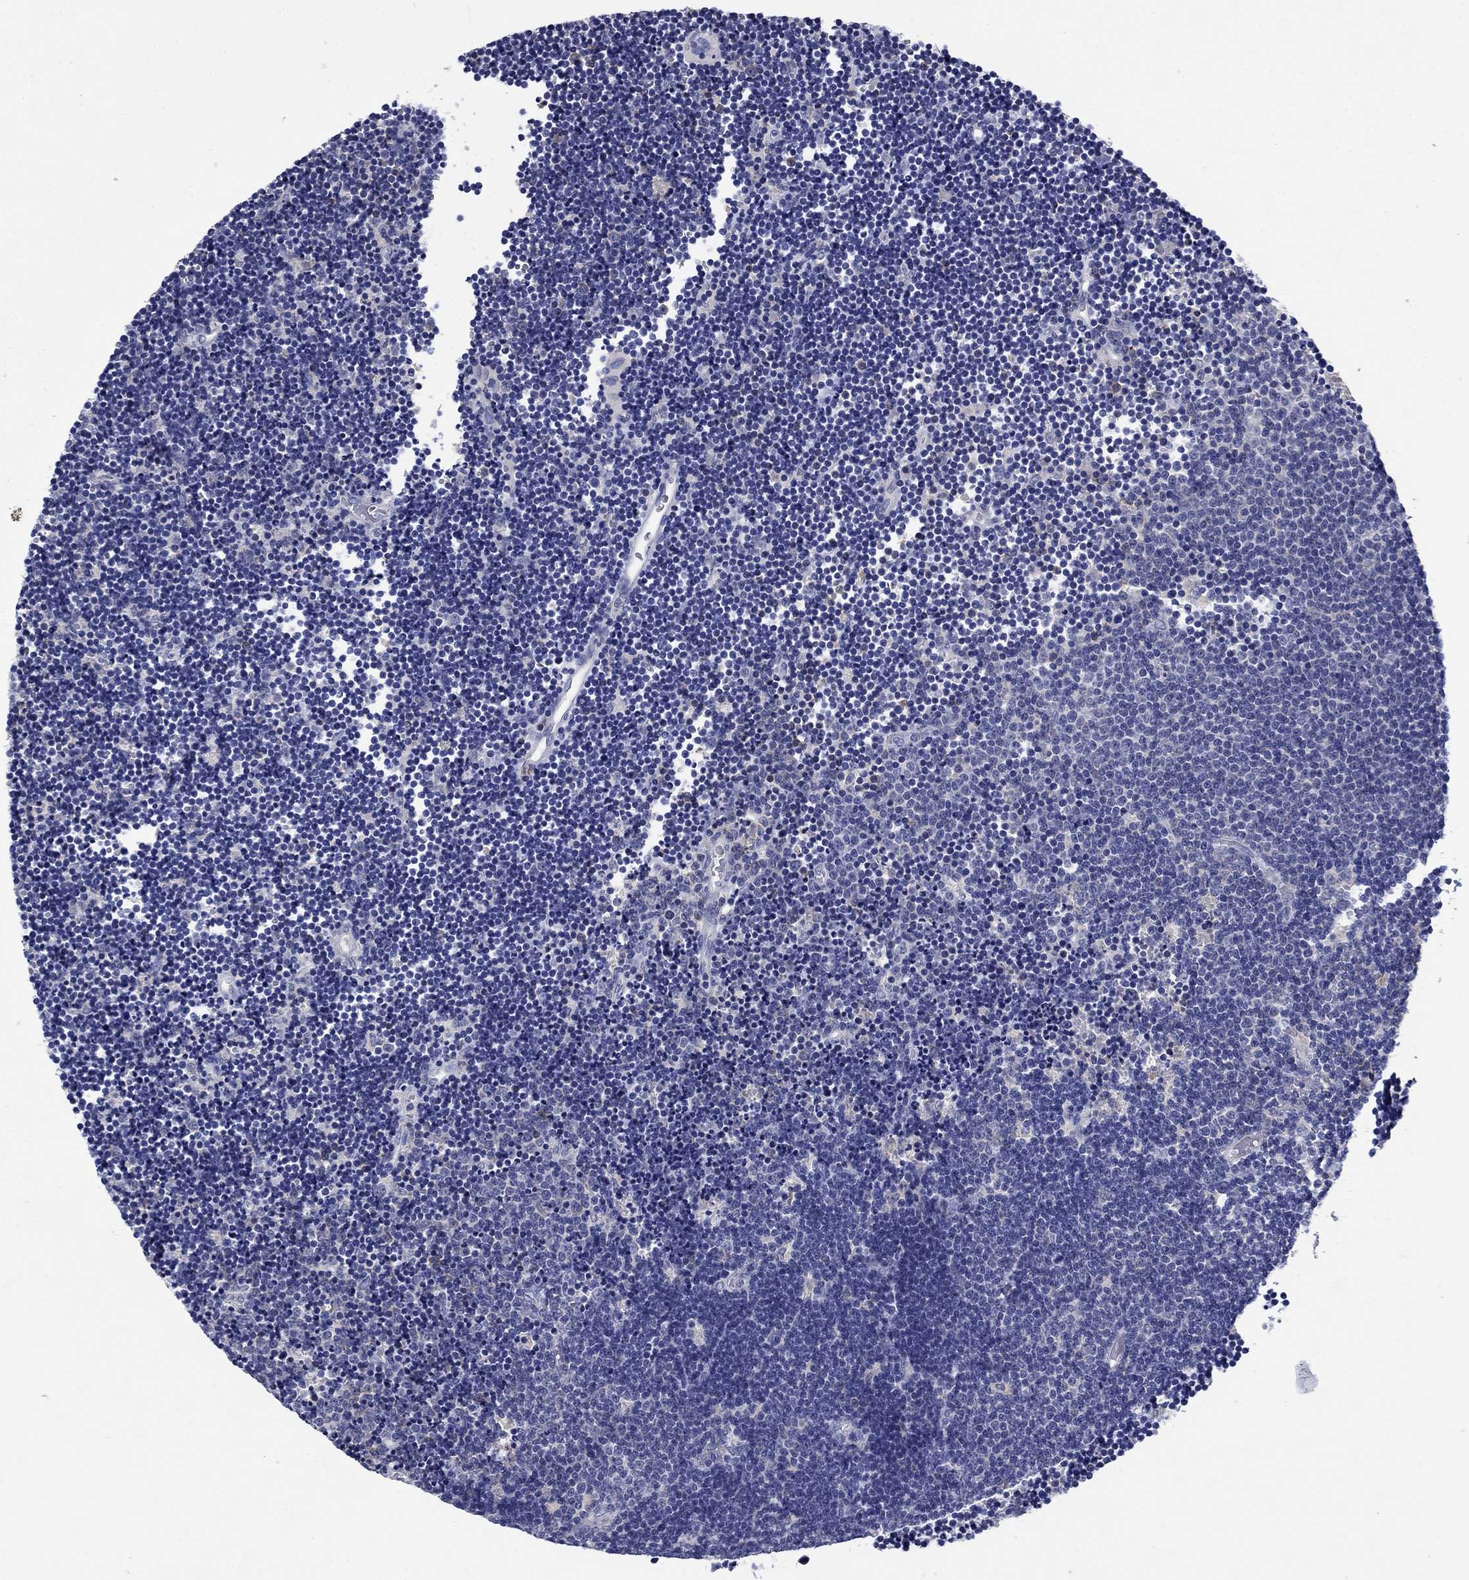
{"staining": {"intensity": "negative", "quantity": "none", "location": "none"}, "tissue": "lymphoma", "cell_type": "Tumor cells", "image_type": "cancer", "snomed": [{"axis": "morphology", "description": "Malignant lymphoma, non-Hodgkin's type, Low grade"}, {"axis": "topography", "description": "Brain"}], "caption": "A high-resolution photomicrograph shows immunohistochemistry staining of lymphoma, which reveals no significant staining in tumor cells.", "gene": "SULT2B1", "patient": {"sex": "female", "age": 66}}